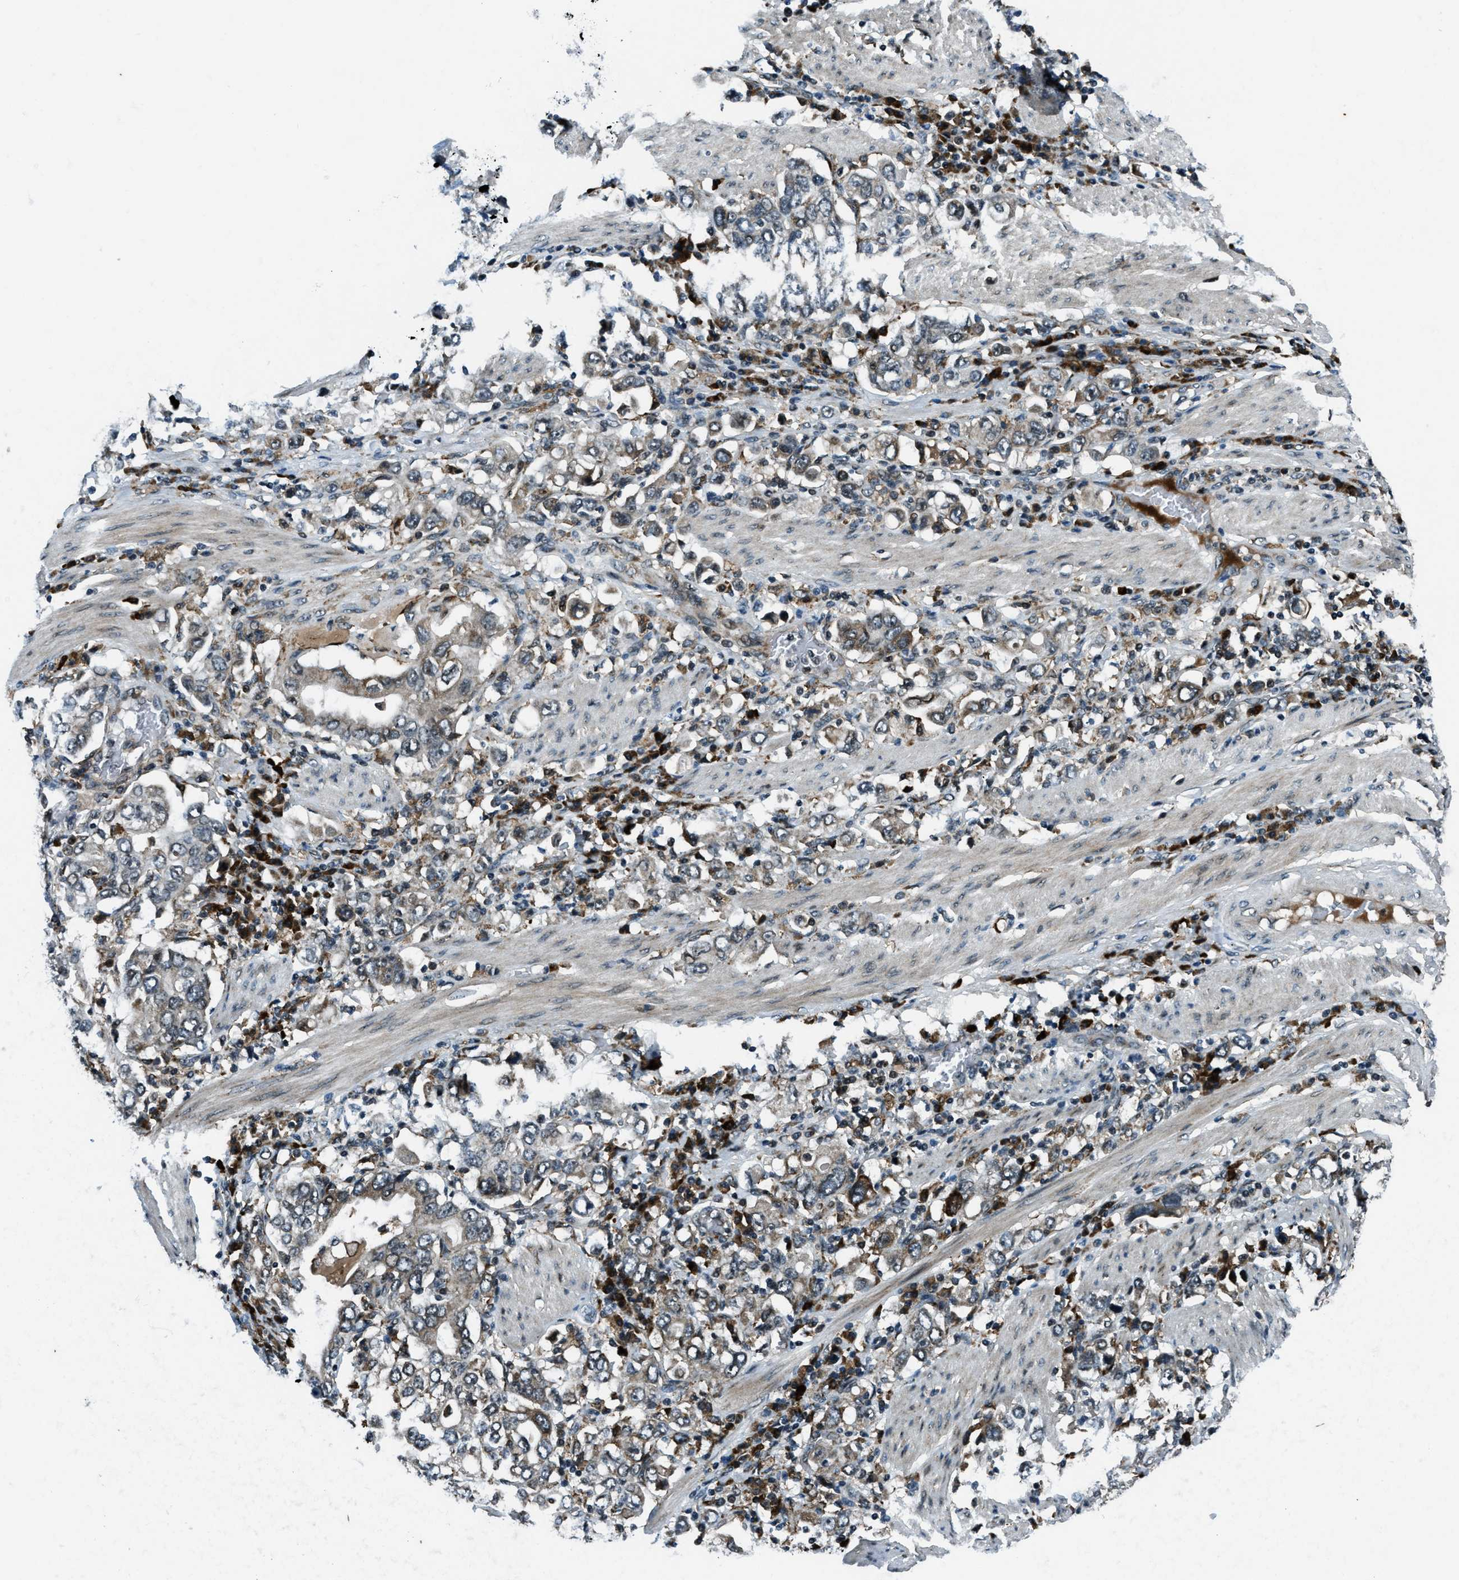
{"staining": {"intensity": "weak", "quantity": "<25%", "location": "cytoplasmic/membranous"}, "tissue": "stomach cancer", "cell_type": "Tumor cells", "image_type": "cancer", "snomed": [{"axis": "morphology", "description": "Adenocarcinoma, NOS"}, {"axis": "topography", "description": "Stomach, upper"}], "caption": "Tumor cells are negative for brown protein staining in stomach cancer (adenocarcinoma).", "gene": "ACTL9", "patient": {"sex": "male", "age": 62}}